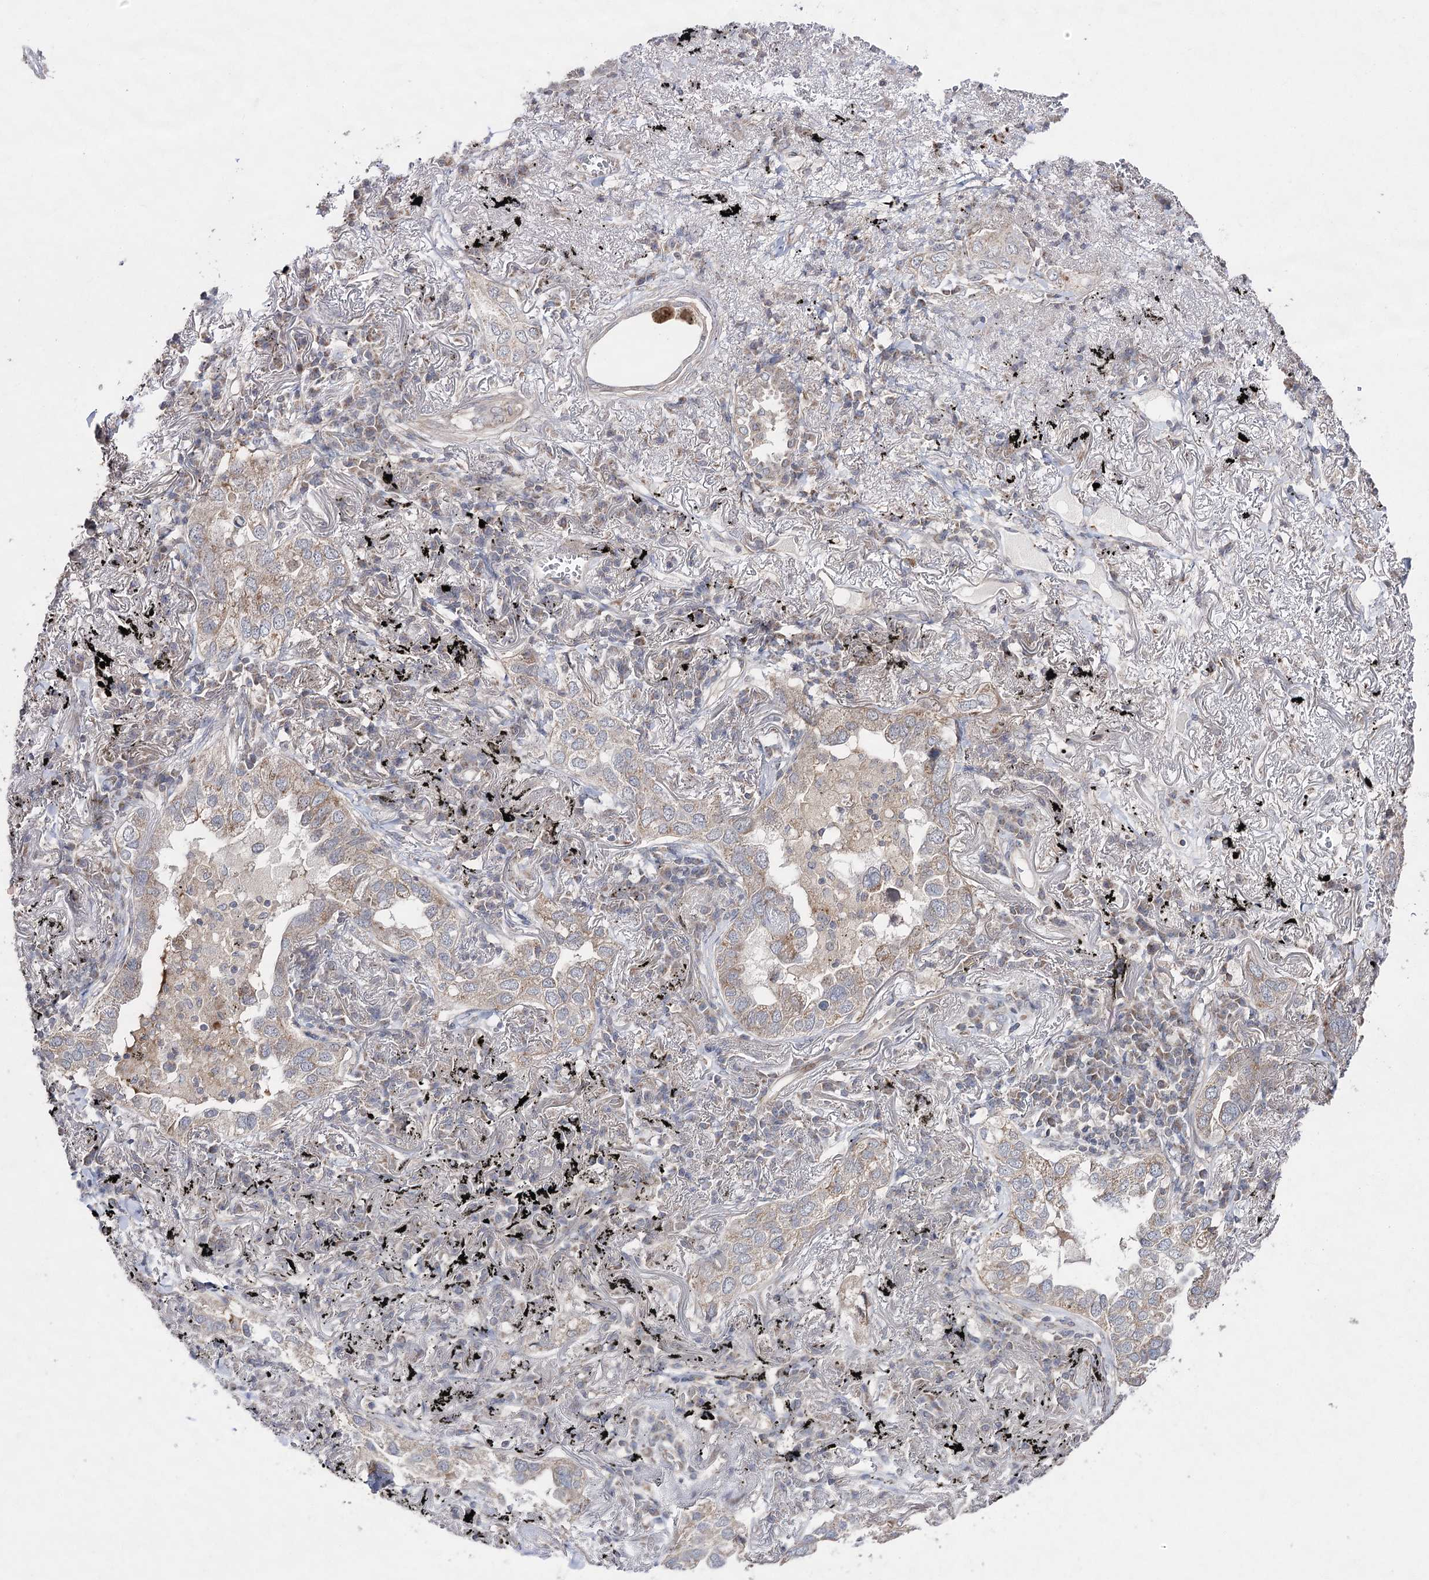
{"staining": {"intensity": "weak", "quantity": "25%-75%", "location": "cytoplasmic/membranous"}, "tissue": "lung cancer", "cell_type": "Tumor cells", "image_type": "cancer", "snomed": [{"axis": "morphology", "description": "Adenocarcinoma, NOS"}, {"axis": "topography", "description": "Lung"}], "caption": "The histopathology image demonstrates staining of lung cancer, revealing weak cytoplasmic/membranous protein positivity (brown color) within tumor cells.", "gene": "FANCL", "patient": {"sex": "male", "age": 65}}